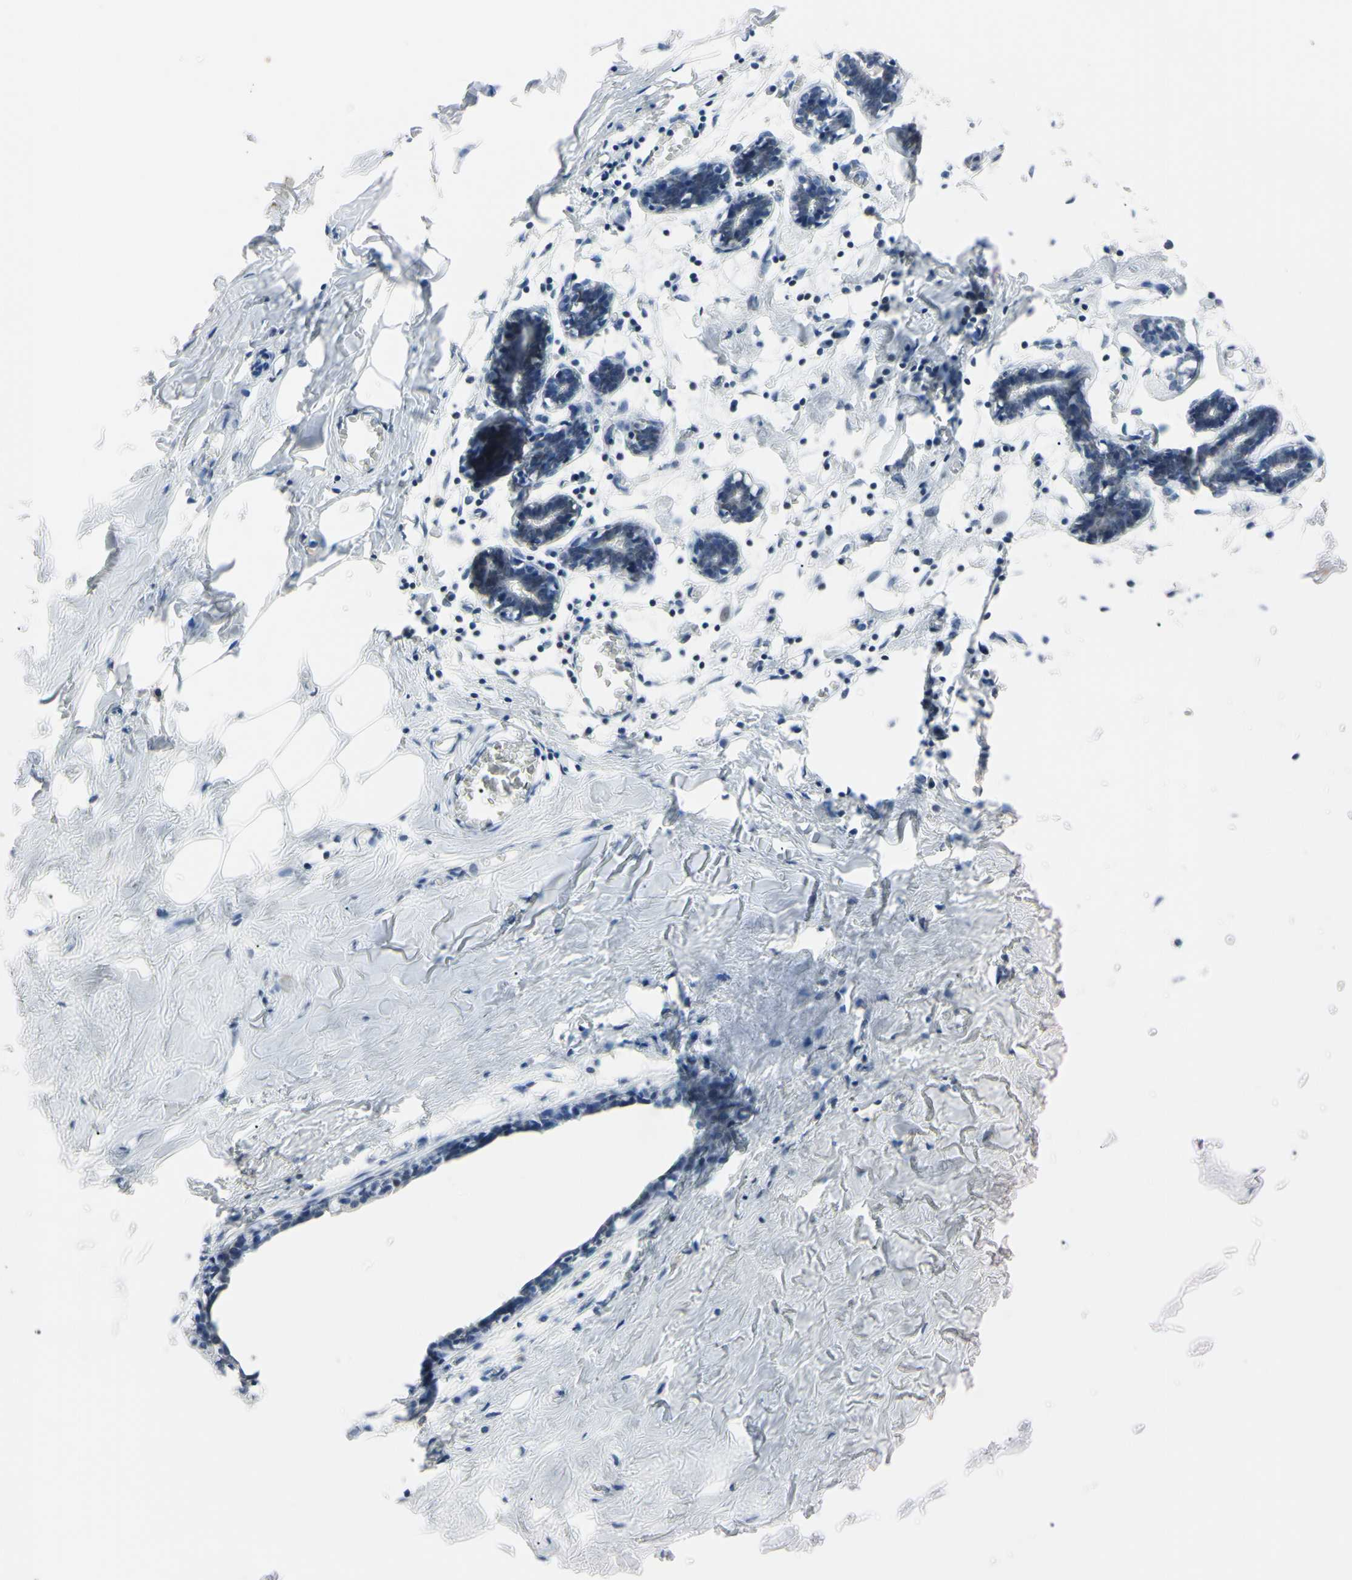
{"staining": {"intensity": "negative", "quantity": "none", "location": "none"}, "tissue": "breast", "cell_type": "Adipocytes", "image_type": "normal", "snomed": [{"axis": "morphology", "description": "Normal tissue, NOS"}, {"axis": "topography", "description": "Breast"}], "caption": "IHC of normal breast reveals no positivity in adipocytes. The staining was performed using DAB to visualize the protein expression in brown, while the nuclei were stained in blue with hematoxylin (Magnification: 20x).", "gene": "UBE2I", "patient": {"sex": "female", "age": 27}}